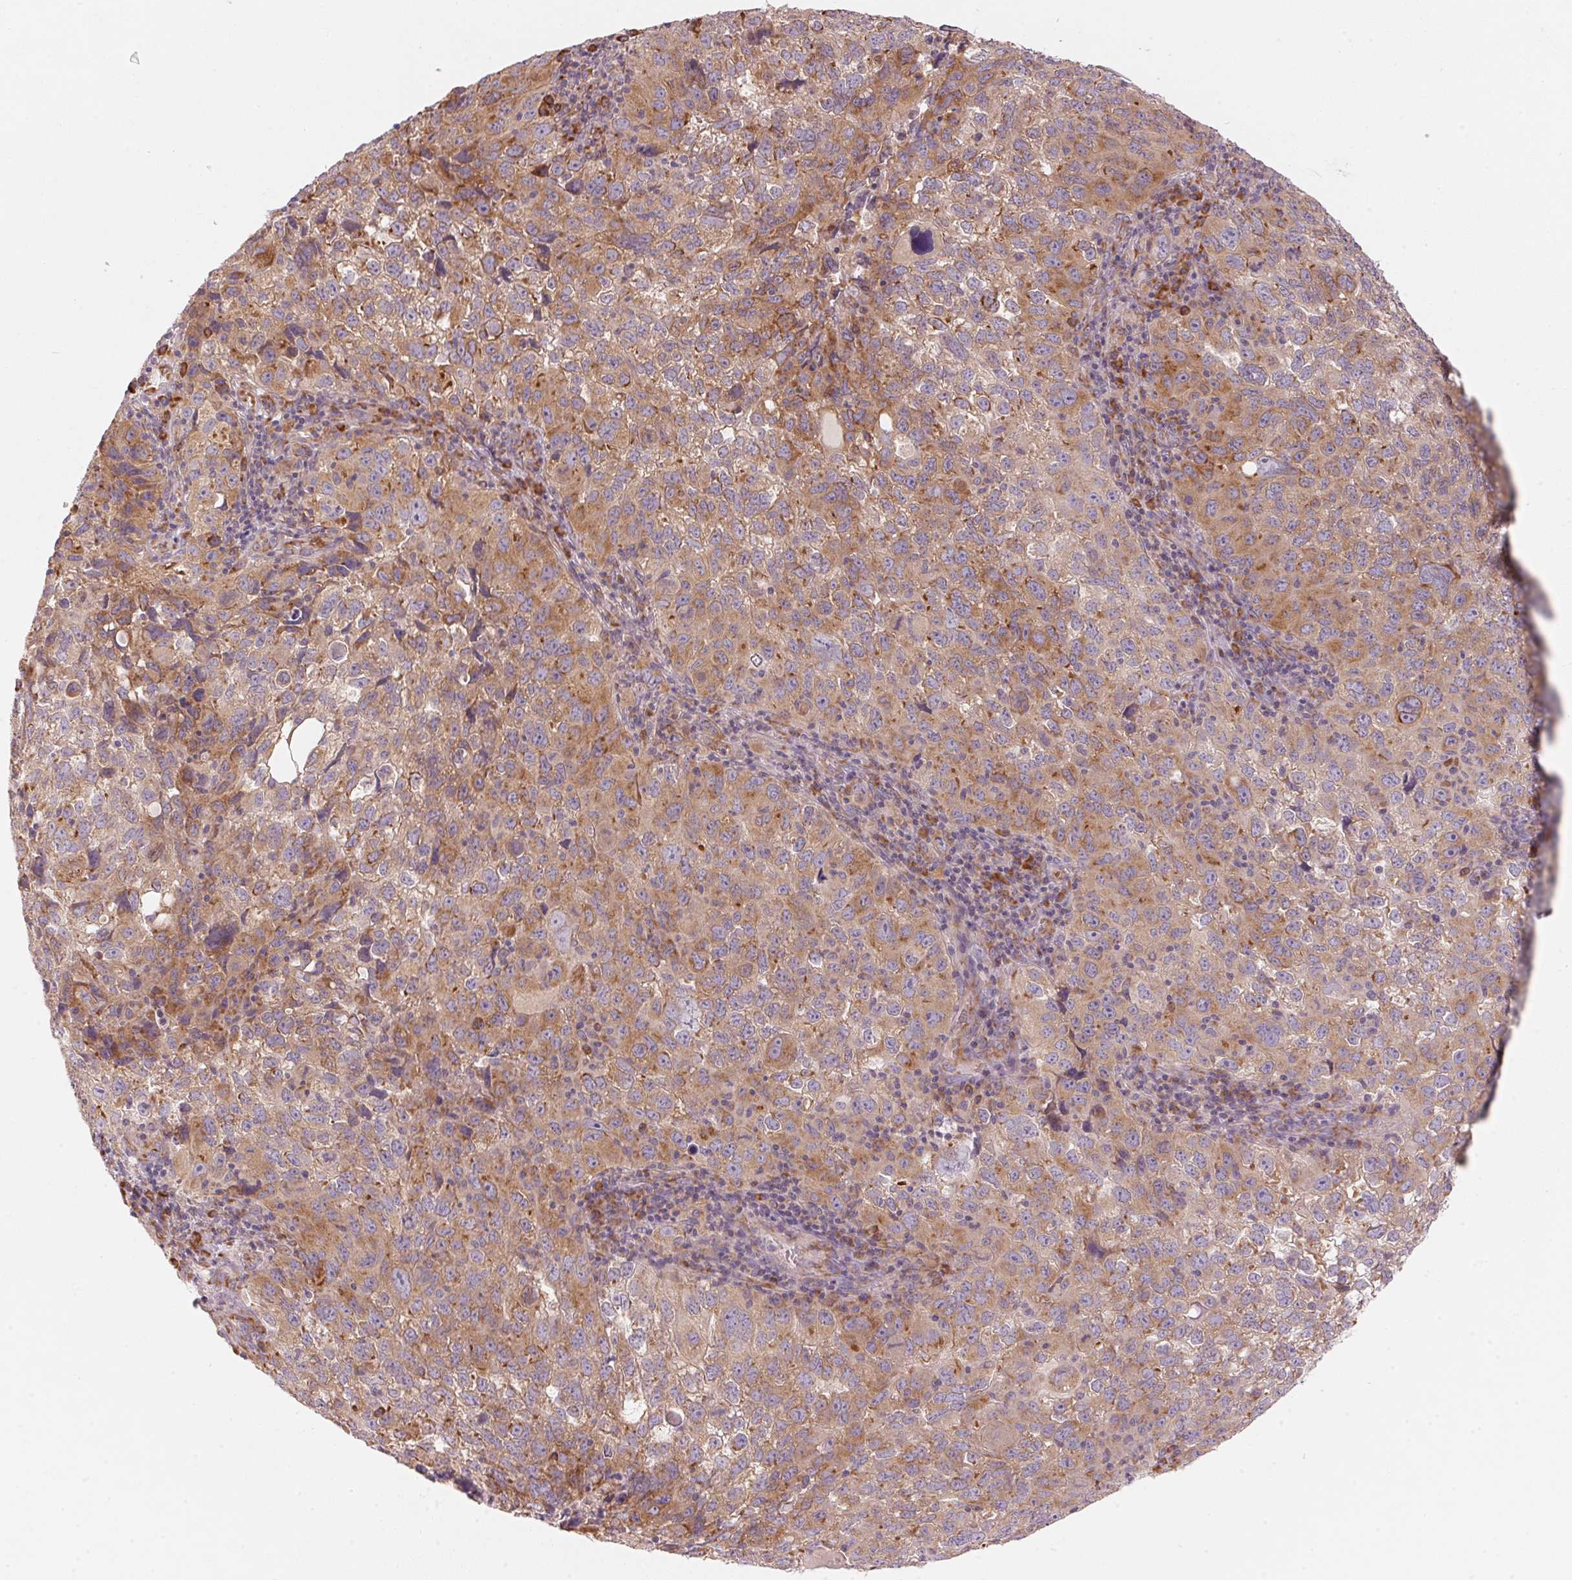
{"staining": {"intensity": "moderate", "quantity": "25%-75%", "location": "cytoplasmic/membranous"}, "tissue": "cervical cancer", "cell_type": "Tumor cells", "image_type": "cancer", "snomed": [{"axis": "morphology", "description": "Squamous cell carcinoma, NOS"}, {"axis": "topography", "description": "Cervix"}], "caption": "Immunohistochemical staining of human cervical squamous cell carcinoma shows medium levels of moderate cytoplasmic/membranous protein expression in about 25%-75% of tumor cells. Immunohistochemistry stains the protein in brown and the nuclei are stained blue.", "gene": "BLOC1S2", "patient": {"sex": "female", "age": 55}}